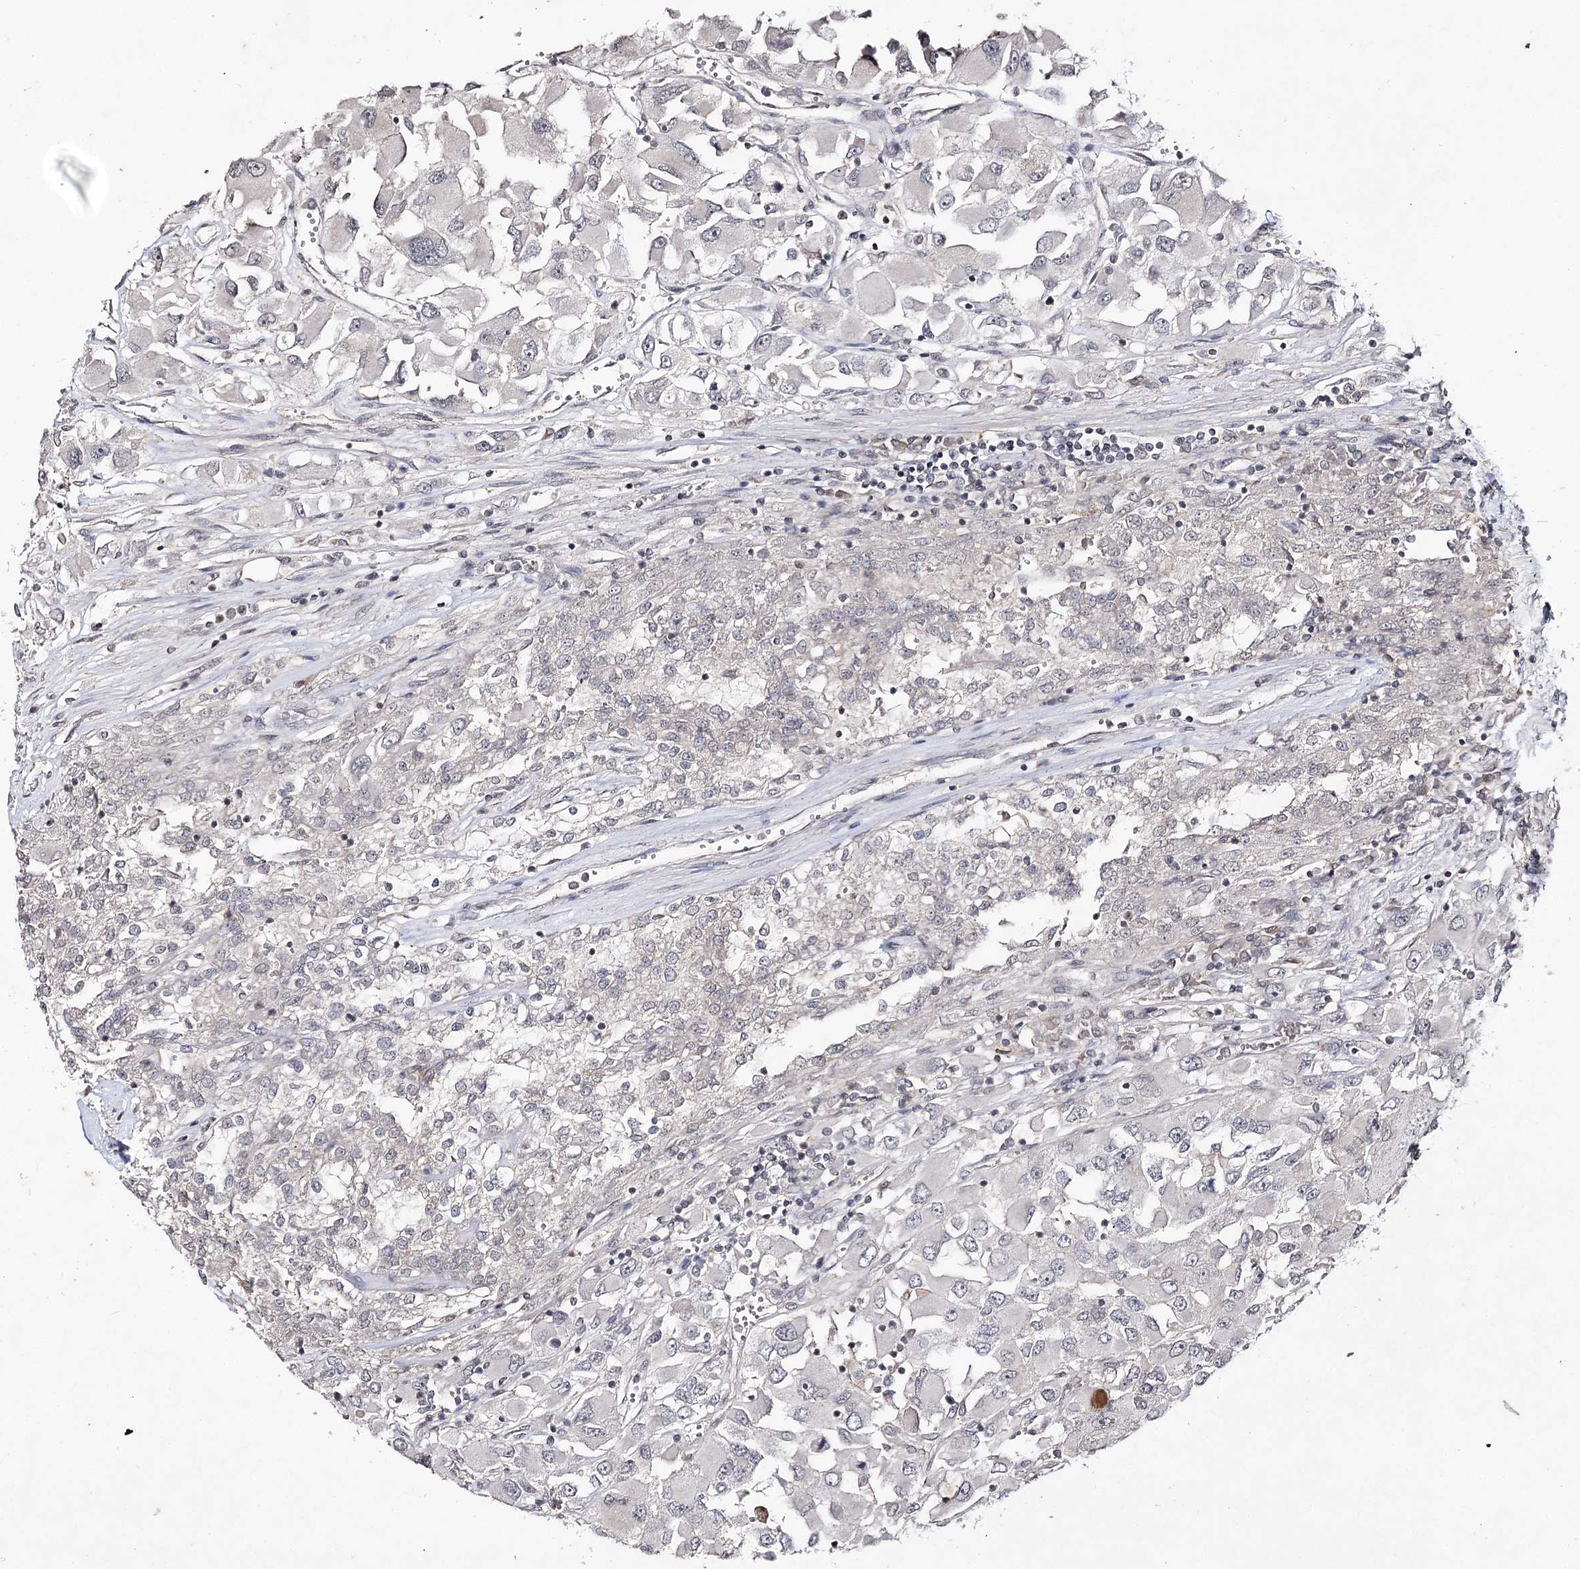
{"staining": {"intensity": "negative", "quantity": "none", "location": "none"}, "tissue": "renal cancer", "cell_type": "Tumor cells", "image_type": "cancer", "snomed": [{"axis": "morphology", "description": "Adenocarcinoma, NOS"}, {"axis": "topography", "description": "Kidney"}], "caption": "Immunohistochemical staining of human renal adenocarcinoma reveals no significant staining in tumor cells.", "gene": "SYNGR3", "patient": {"sex": "female", "age": 52}}